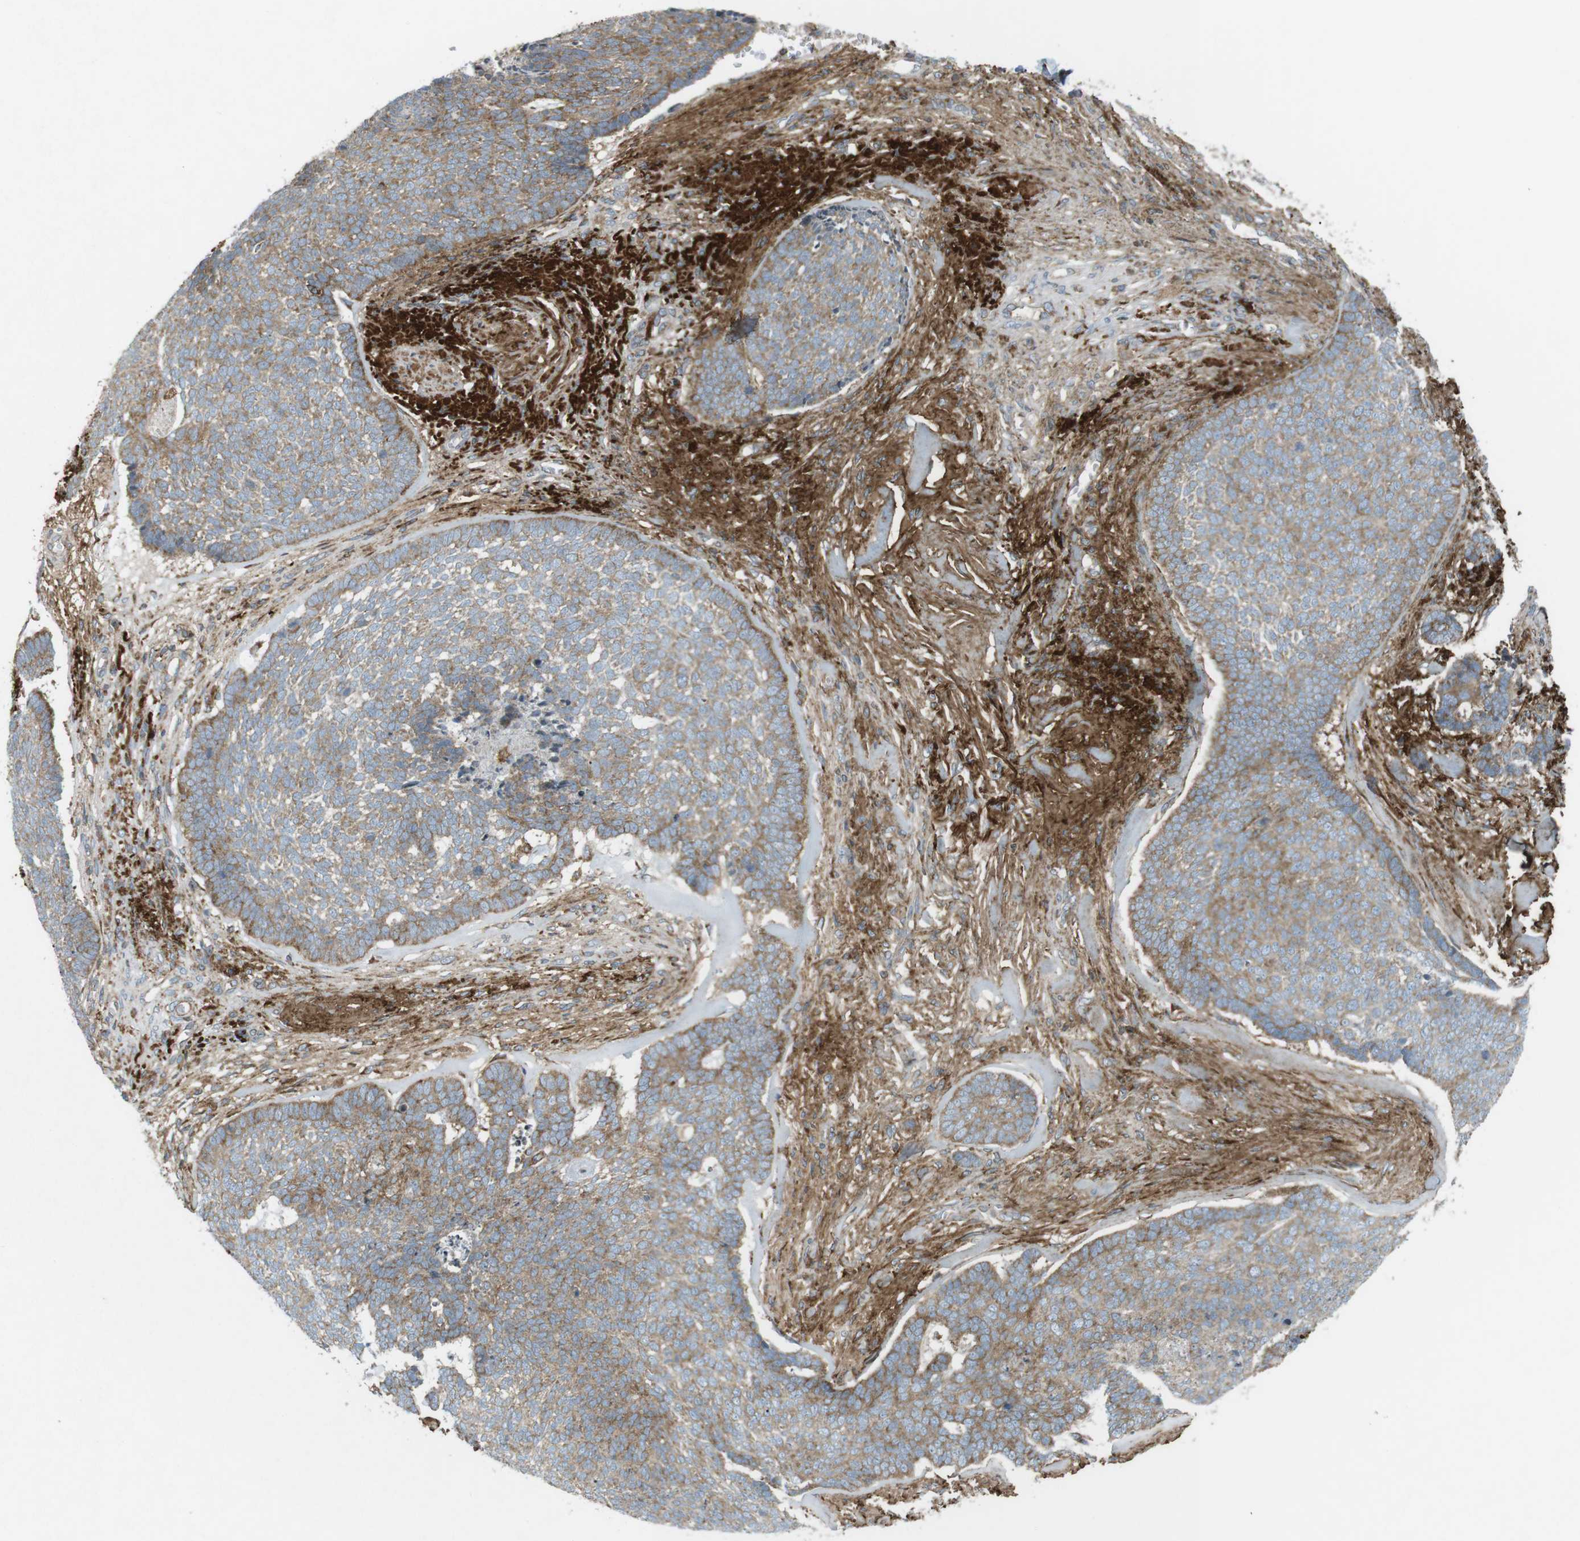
{"staining": {"intensity": "weak", "quantity": ">75%", "location": "cytoplasmic/membranous"}, "tissue": "skin cancer", "cell_type": "Tumor cells", "image_type": "cancer", "snomed": [{"axis": "morphology", "description": "Basal cell carcinoma"}, {"axis": "topography", "description": "Skin"}], "caption": "Weak cytoplasmic/membranous protein positivity is identified in about >75% of tumor cells in skin basal cell carcinoma.", "gene": "FLII", "patient": {"sex": "male", "age": 84}}